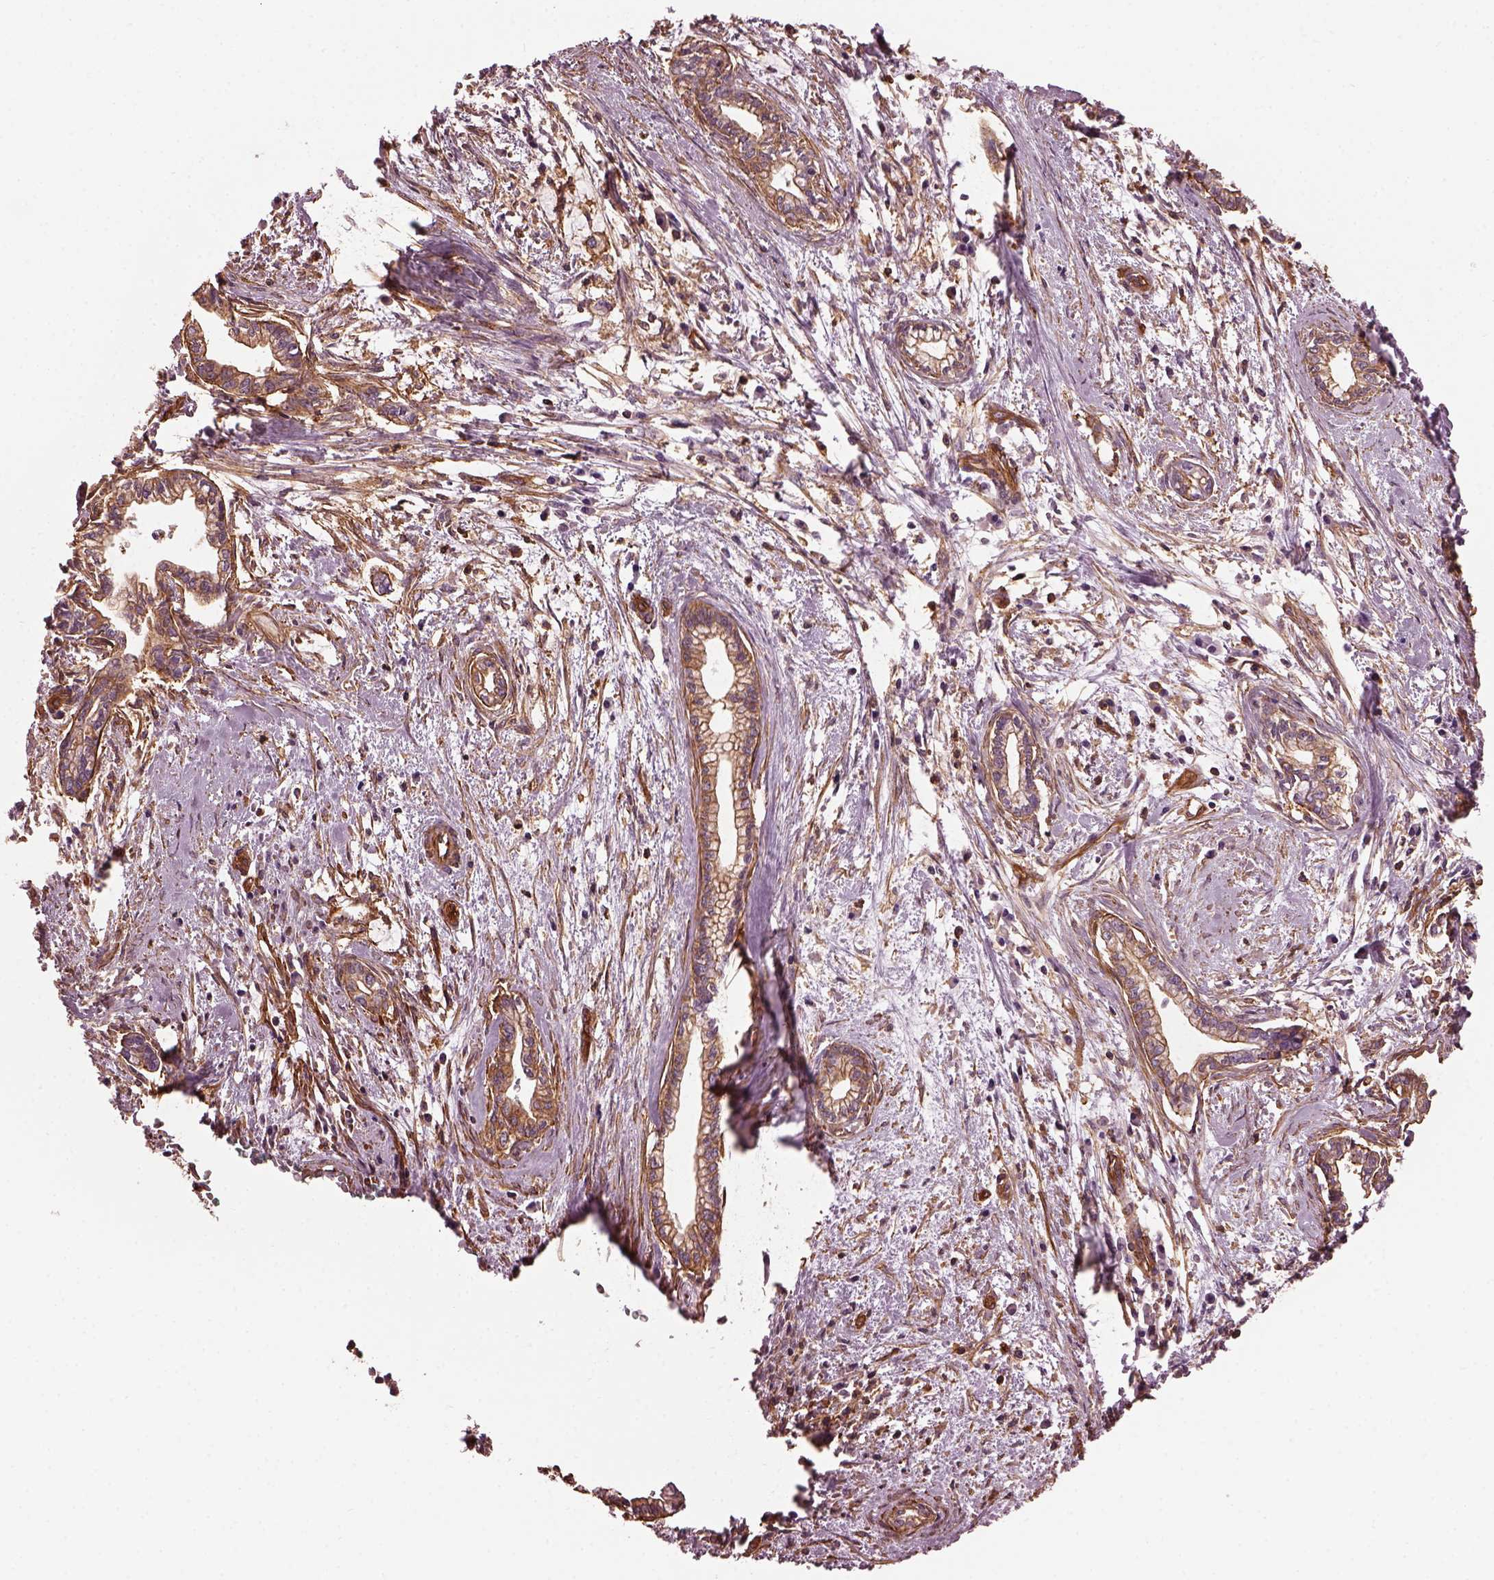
{"staining": {"intensity": "moderate", "quantity": ">75%", "location": "cytoplasmic/membranous"}, "tissue": "cervical cancer", "cell_type": "Tumor cells", "image_type": "cancer", "snomed": [{"axis": "morphology", "description": "Adenocarcinoma, NOS"}, {"axis": "topography", "description": "Cervix"}], "caption": "The image demonstrates a brown stain indicating the presence of a protein in the cytoplasmic/membranous of tumor cells in cervical adenocarcinoma.", "gene": "MYL6", "patient": {"sex": "female", "age": 62}}